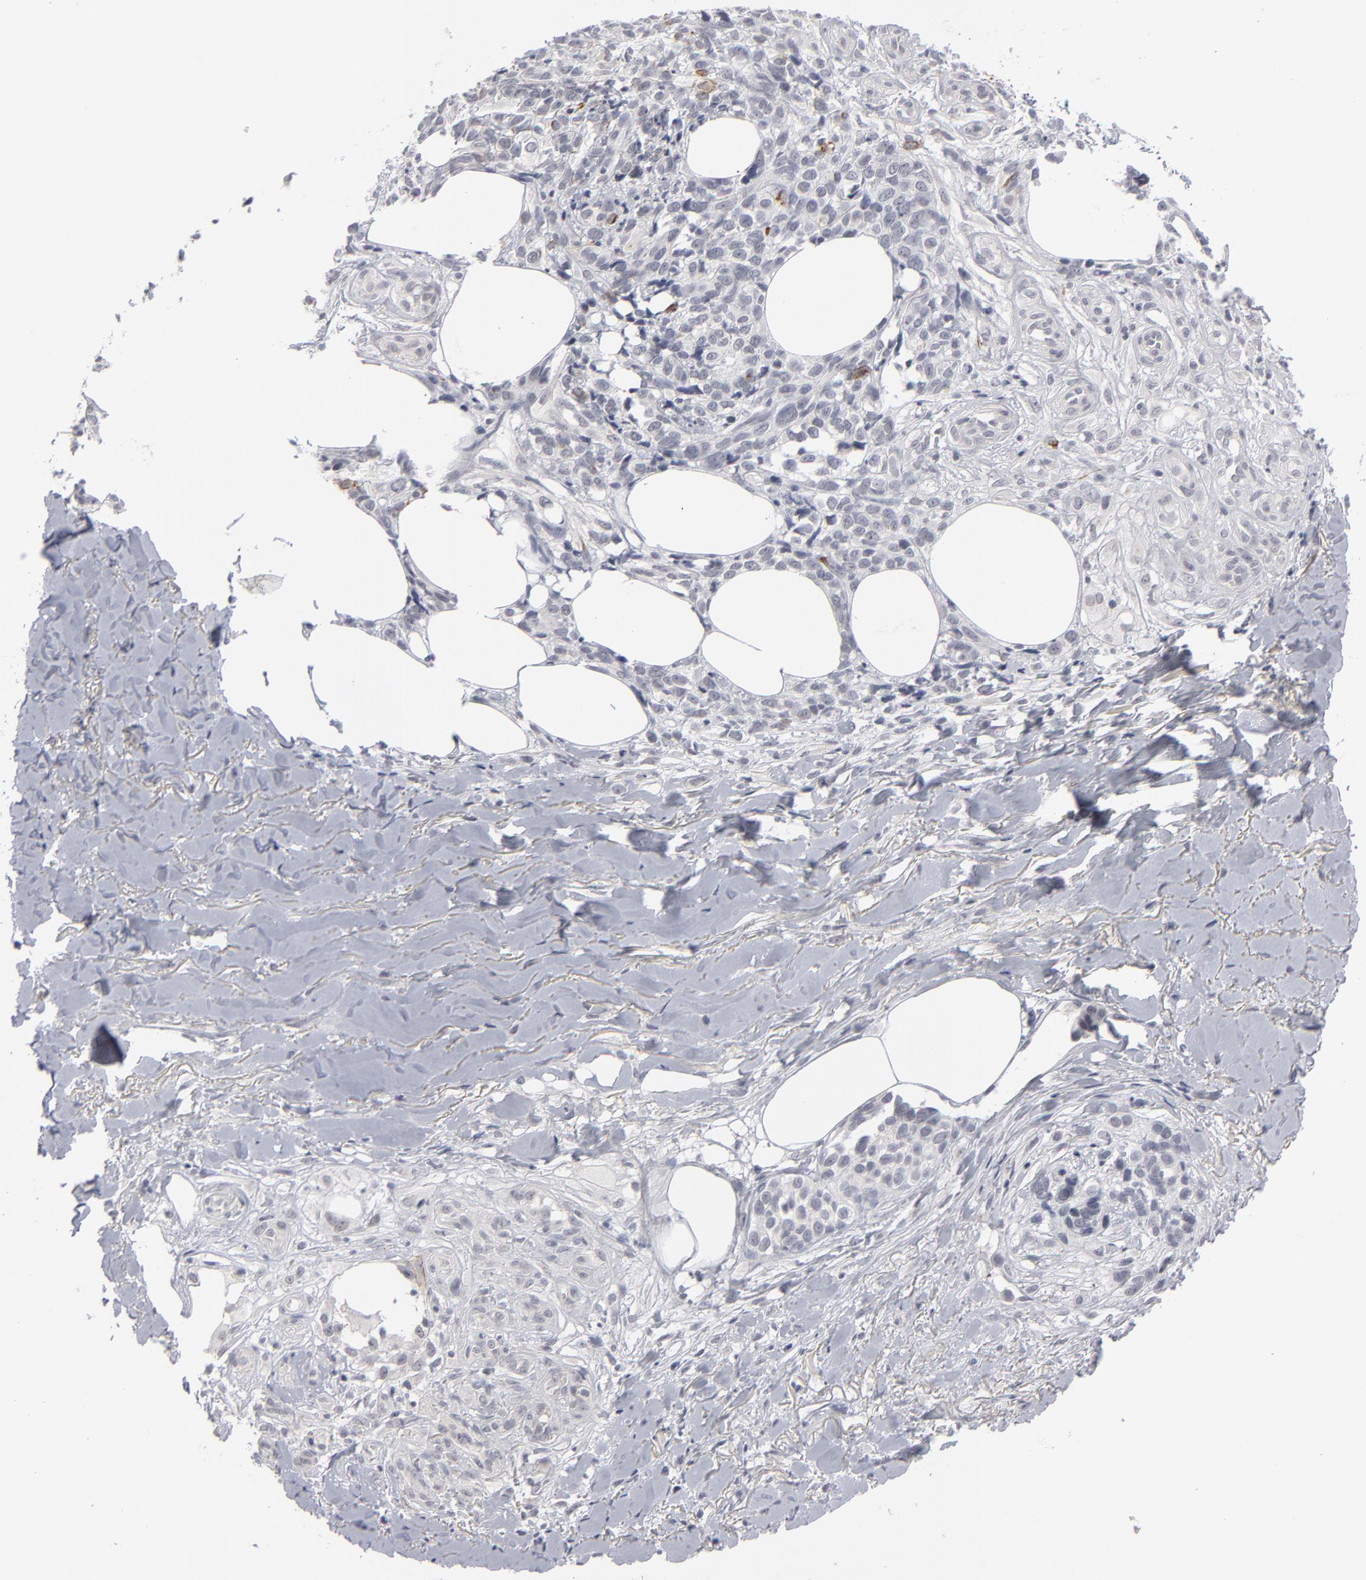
{"staining": {"intensity": "negative", "quantity": "none", "location": "none"}, "tissue": "melanoma", "cell_type": "Tumor cells", "image_type": "cancer", "snomed": [{"axis": "morphology", "description": "Malignant melanoma, NOS"}, {"axis": "topography", "description": "Skin"}], "caption": "The immunohistochemistry micrograph has no significant staining in tumor cells of malignant melanoma tissue. The staining was performed using DAB (3,3'-diaminobenzidine) to visualize the protein expression in brown, while the nuclei were stained in blue with hematoxylin (Magnification: 20x).", "gene": "KIAA1210", "patient": {"sex": "female", "age": 85}}